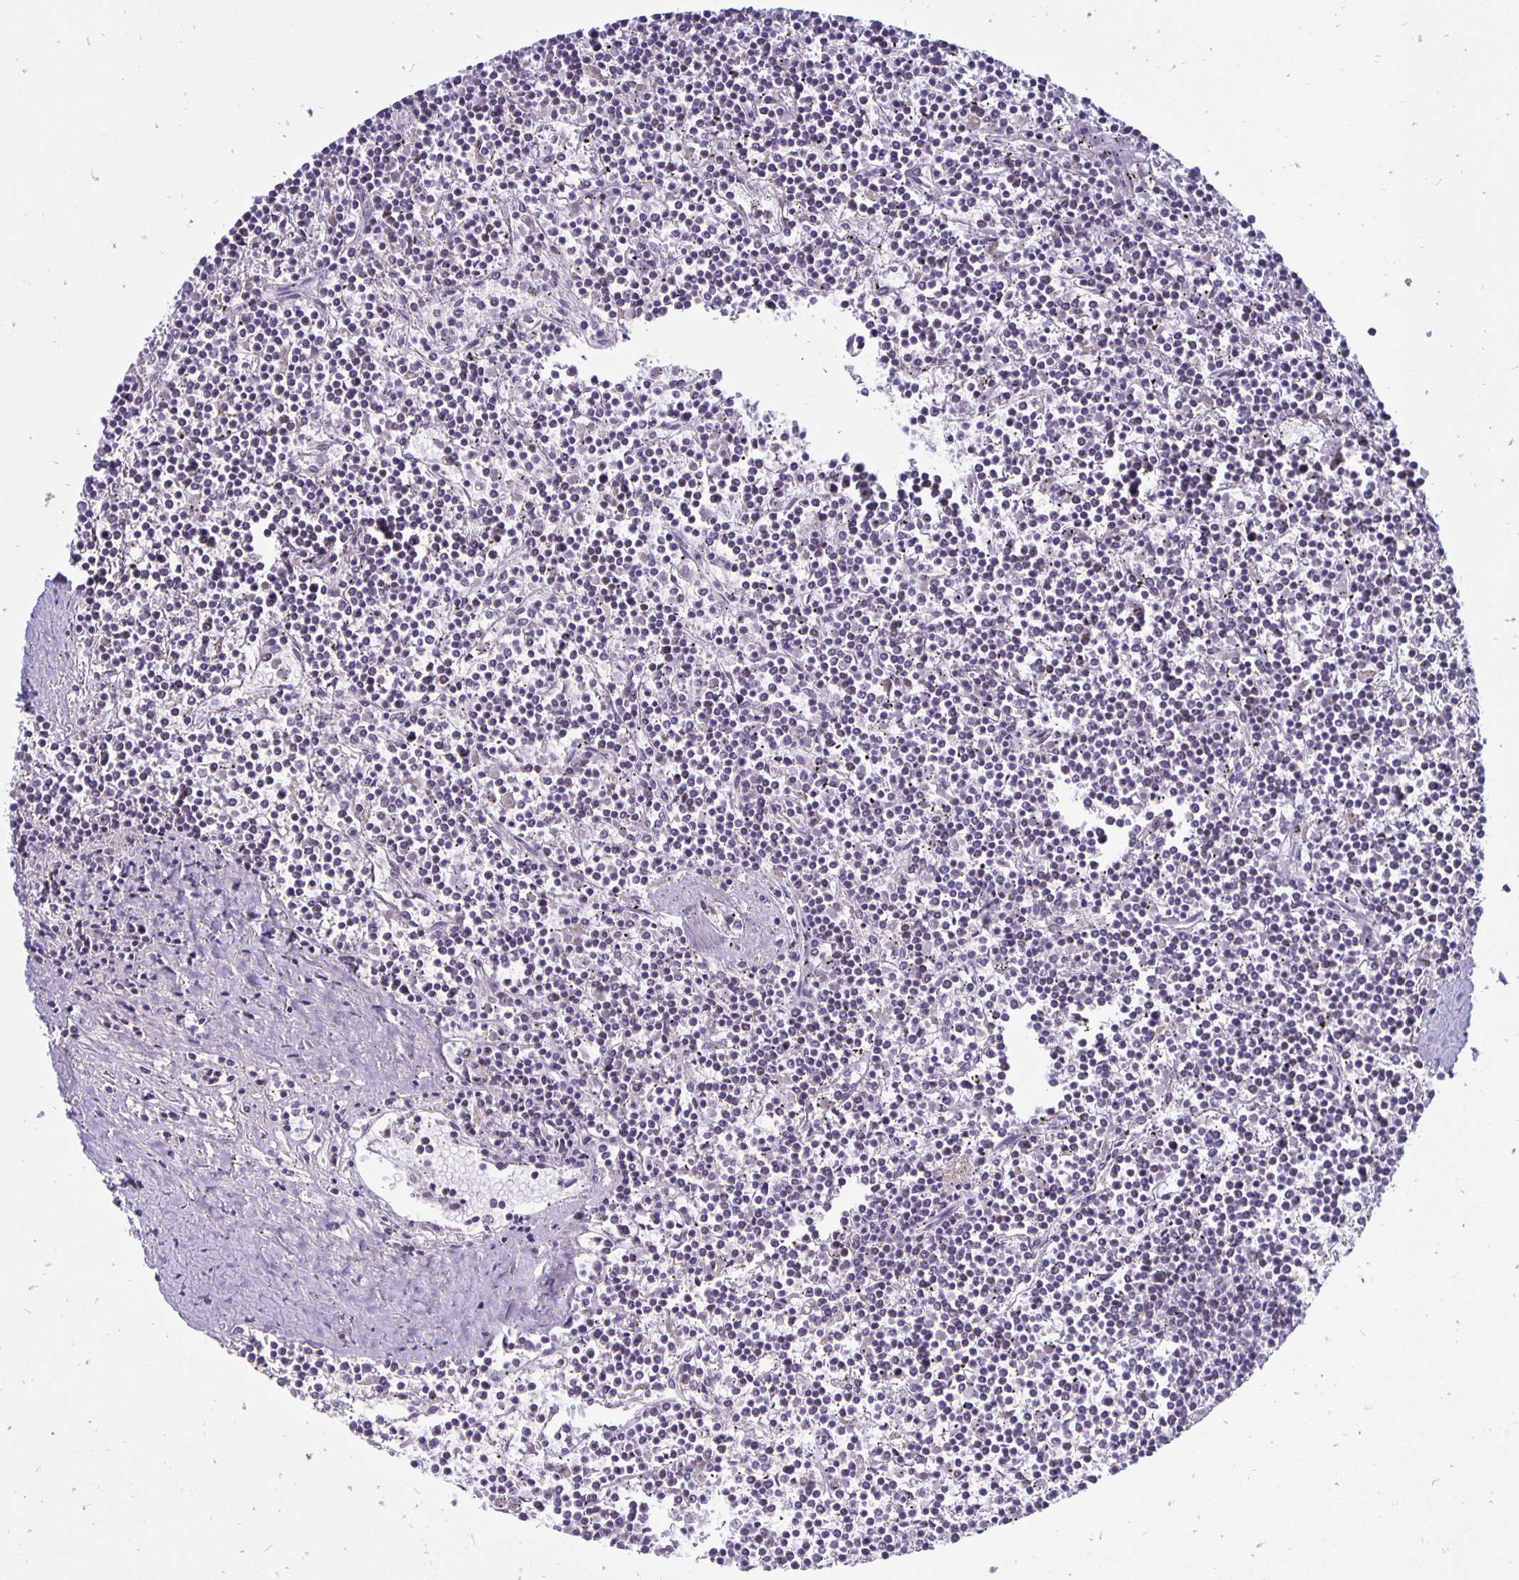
{"staining": {"intensity": "negative", "quantity": "none", "location": "none"}, "tissue": "lymphoma", "cell_type": "Tumor cells", "image_type": "cancer", "snomed": [{"axis": "morphology", "description": "Malignant lymphoma, non-Hodgkin's type, Low grade"}, {"axis": "topography", "description": "Spleen"}], "caption": "This photomicrograph is of lymphoma stained with IHC to label a protein in brown with the nuclei are counter-stained blue. There is no expression in tumor cells. The staining was performed using DAB to visualize the protein expression in brown, while the nuclei were stained in blue with hematoxylin (Magnification: 20x).", "gene": "ERBB2", "patient": {"sex": "female", "age": 19}}